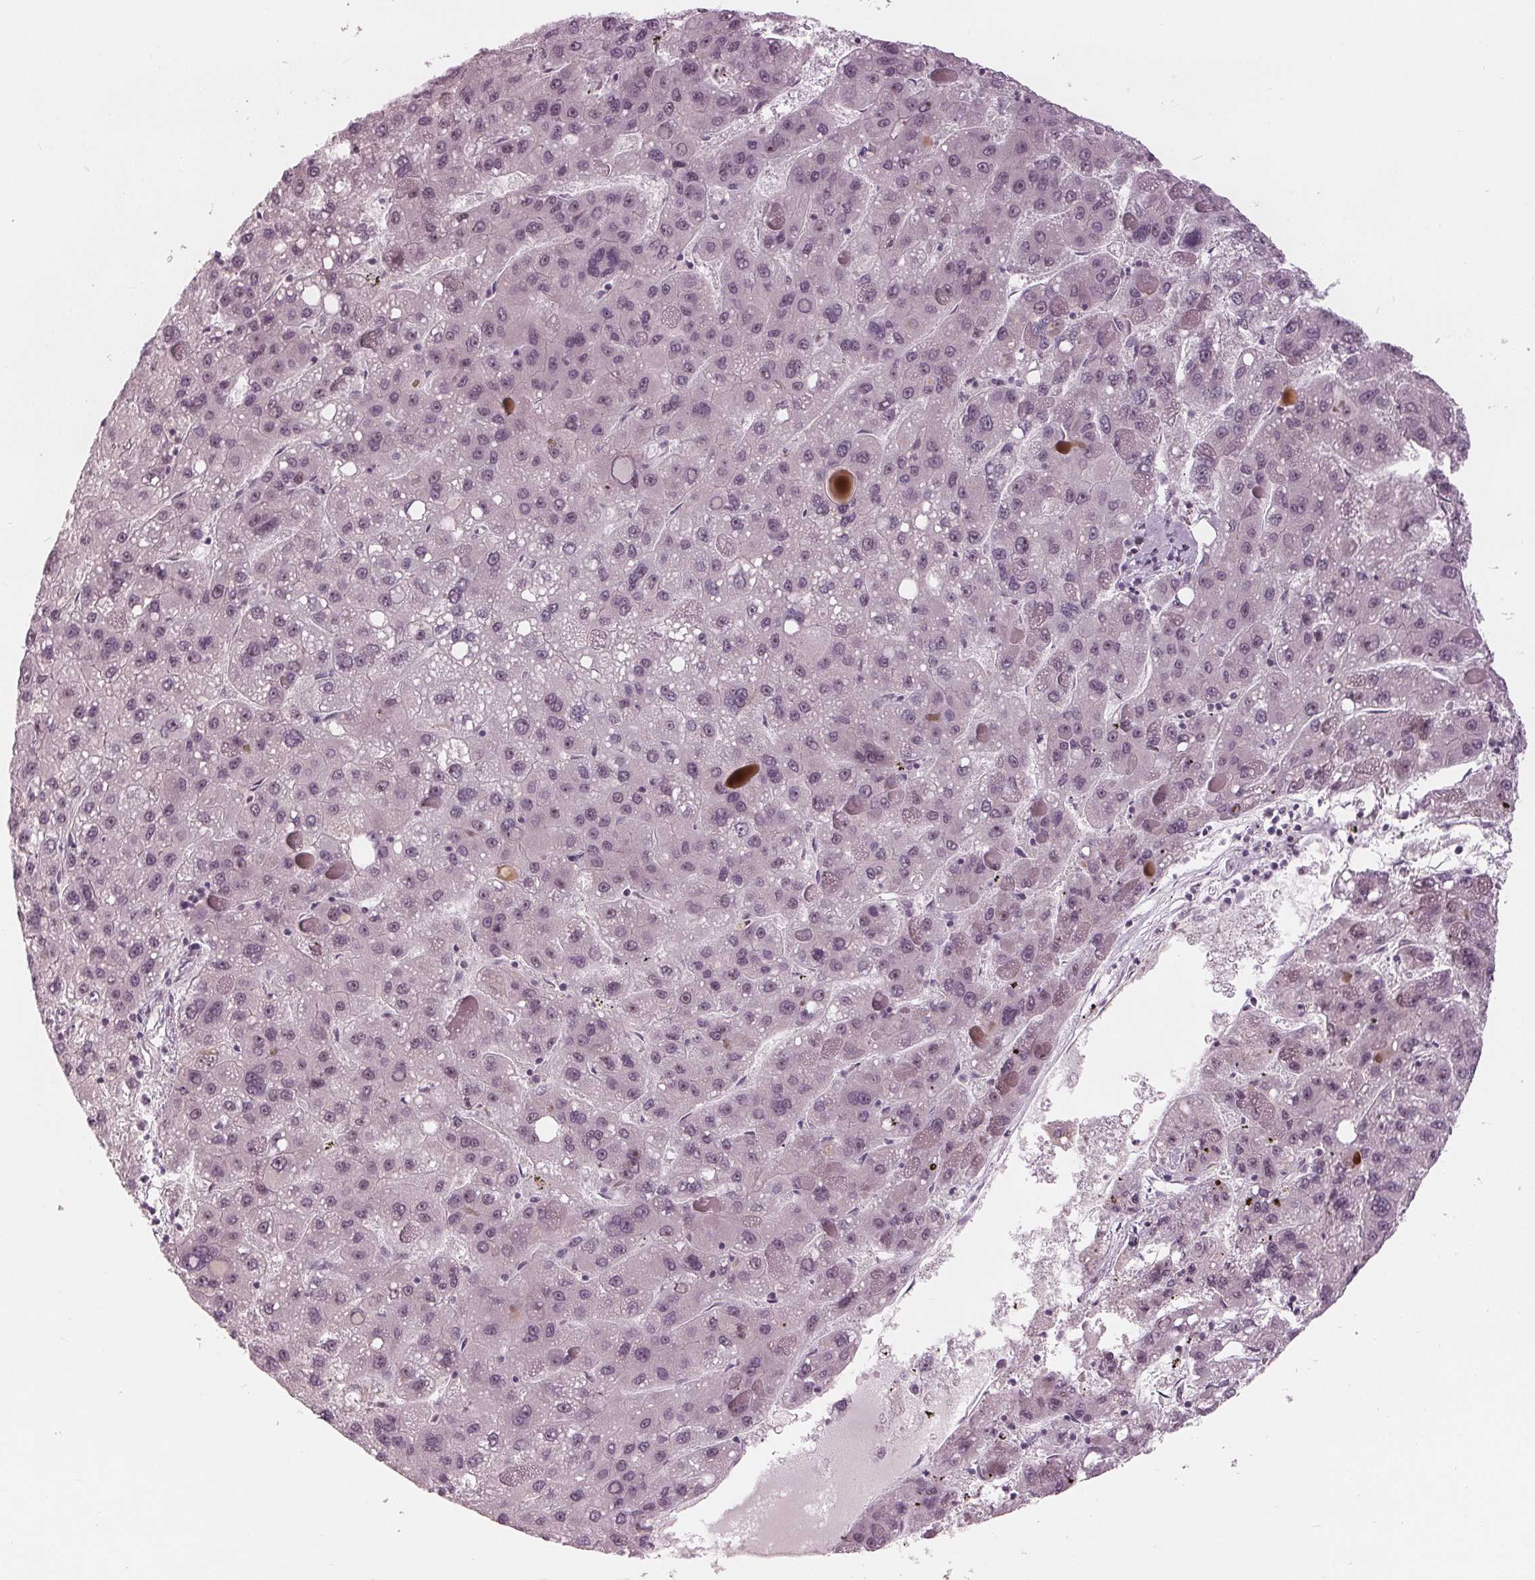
{"staining": {"intensity": "negative", "quantity": "none", "location": "none"}, "tissue": "liver cancer", "cell_type": "Tumor cells", "image_type": "cancer", "snomed": [{"axis": "morphology", "description": "Carcinoma, Hepatocellular, NOS"}, {"axis": "topography", "description": "Liver"}], "caption": "IHC image of neoplastic tissue: human liver cancer (hepatocellular carcinoma) stained with DAB (3,3'-diaminobenzidine) exhibits no significant protein positivity in tumor cells.", "gene": "SLX4", "patient": {"sex": "female", "age": 82}}